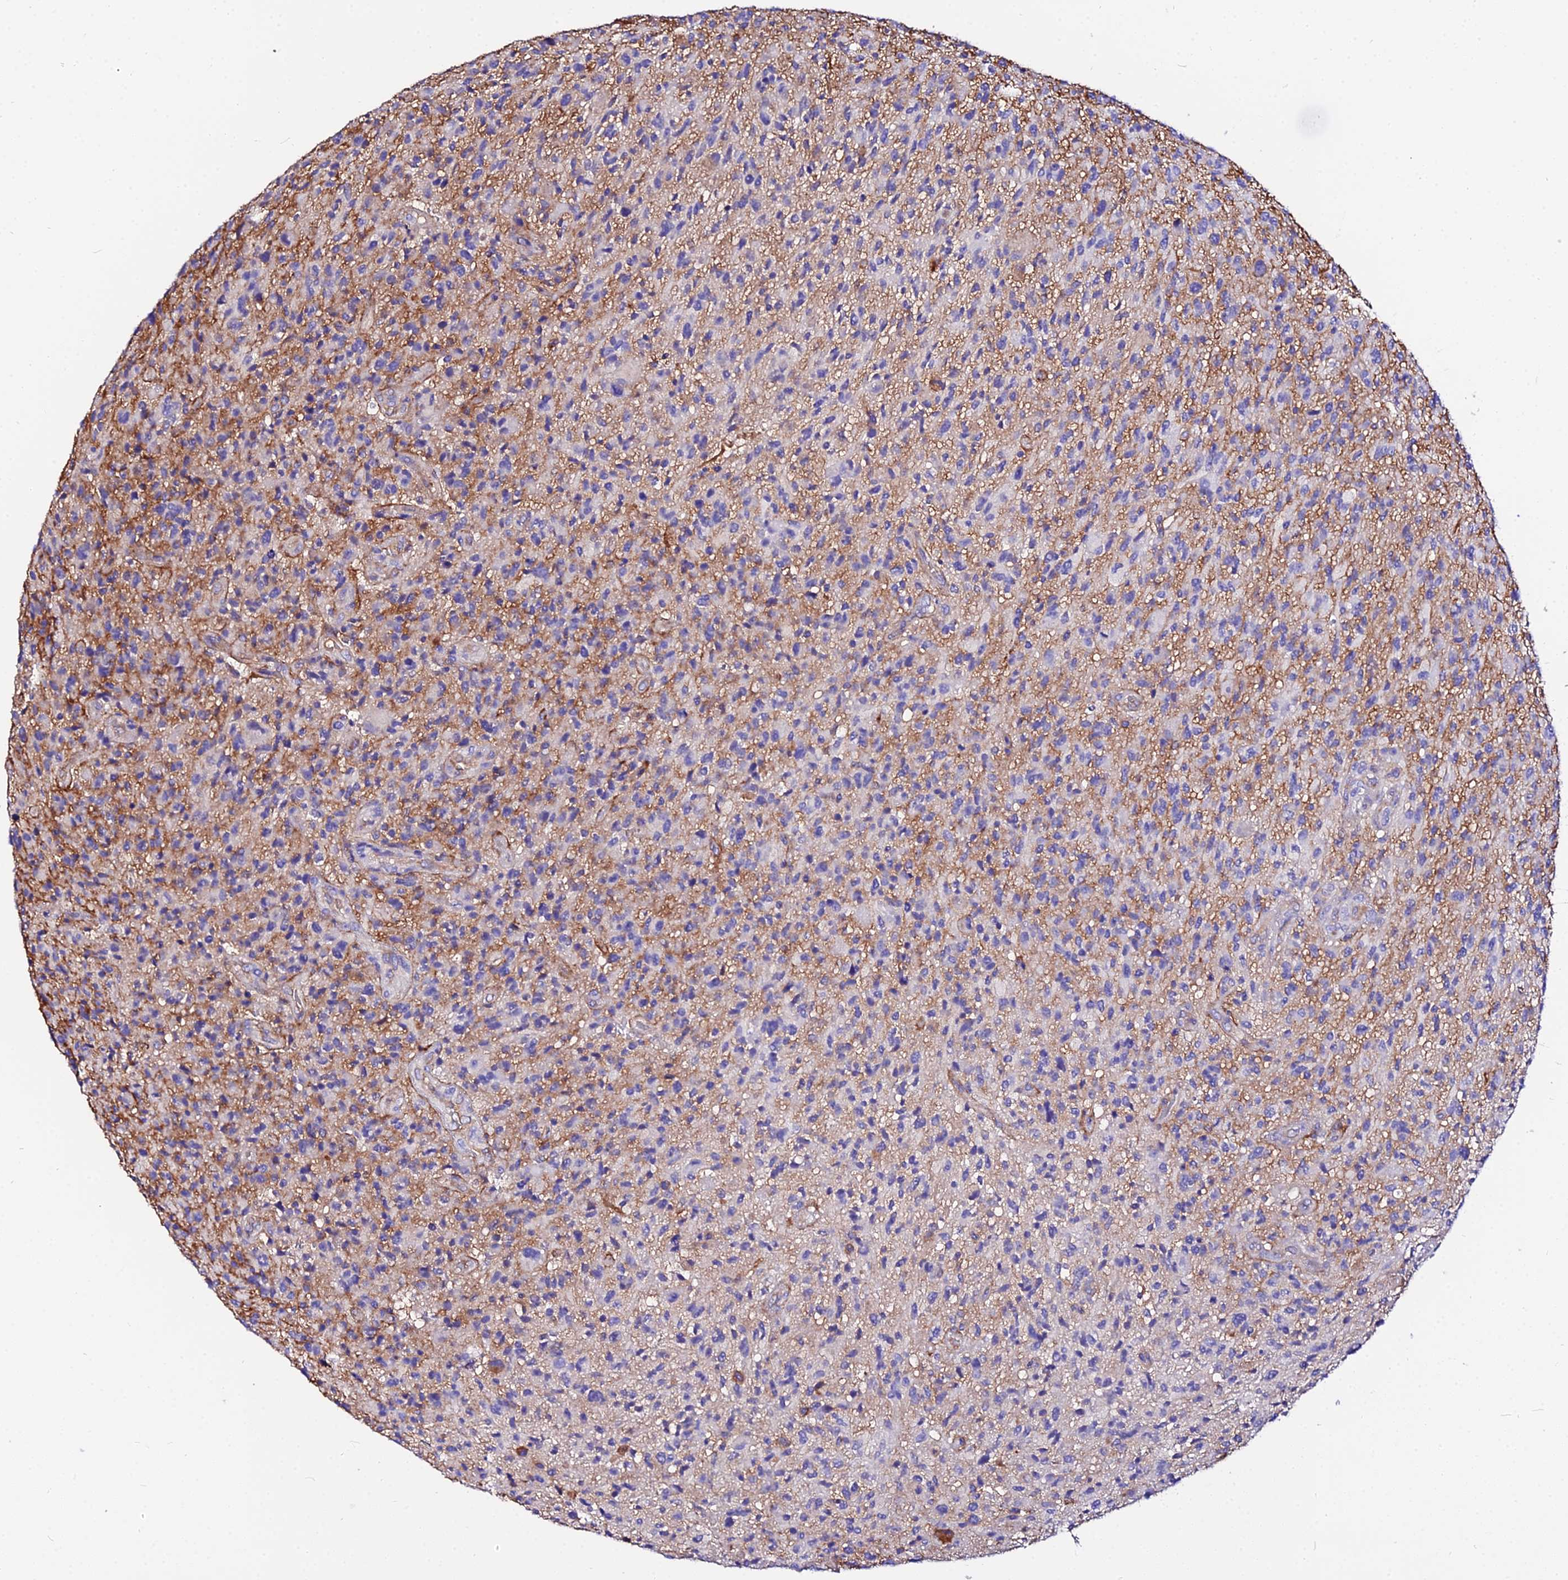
{"staining": {"intensity": "negative", "quantity": "none", "location": "none"}, "tissue": "glioma", "cell_type": "Tumor cells", "image_type": "cancer", "snomed": [{"axis": "morphology", "description": "Glioma, malignant, High grade"}, {"axis": "topography", "description": "Brain"}], "caption": "IHC image of human glioma stained for a protein (brown), which exhibits no positivity in tumor cells.", "gene": "DAW1", "patient": {"sex": "male", "age": 47}}